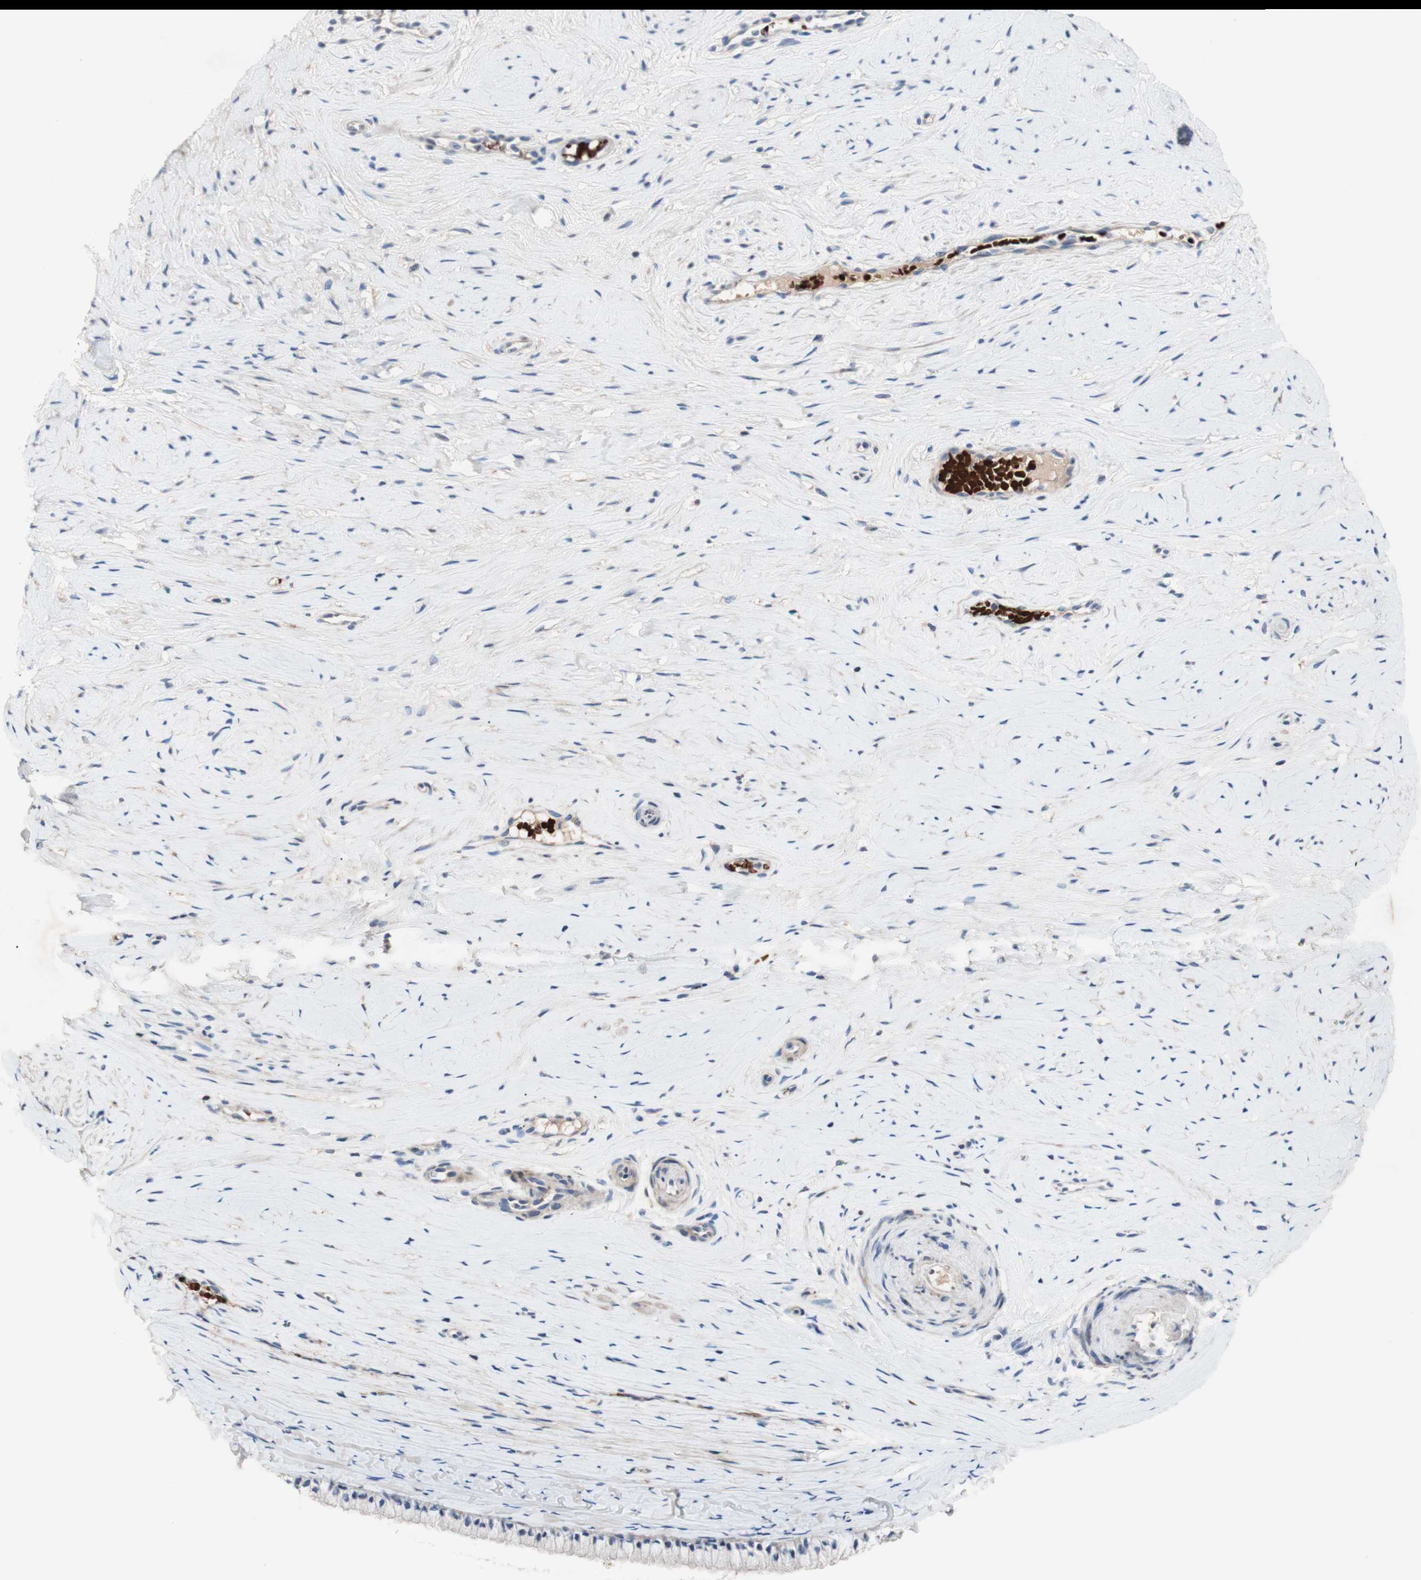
{"staining": {"intensity": "negative", "quantity": "none", "location": "none"}, "tissue": "cervix", "cell_type": "Glandular cells", "image_type": "normal", "snomed": [{"axis": "morphology", "description": "Normal tissue, NOS"}, {"axis": "topography", "description": "Cervix"}], "caption": "DAB immunohistochemical staining of normal human cervix displays no significant positivity in glandular cells.", "gene": "CDON", "patient": {"sex": "female", "age": 39}}